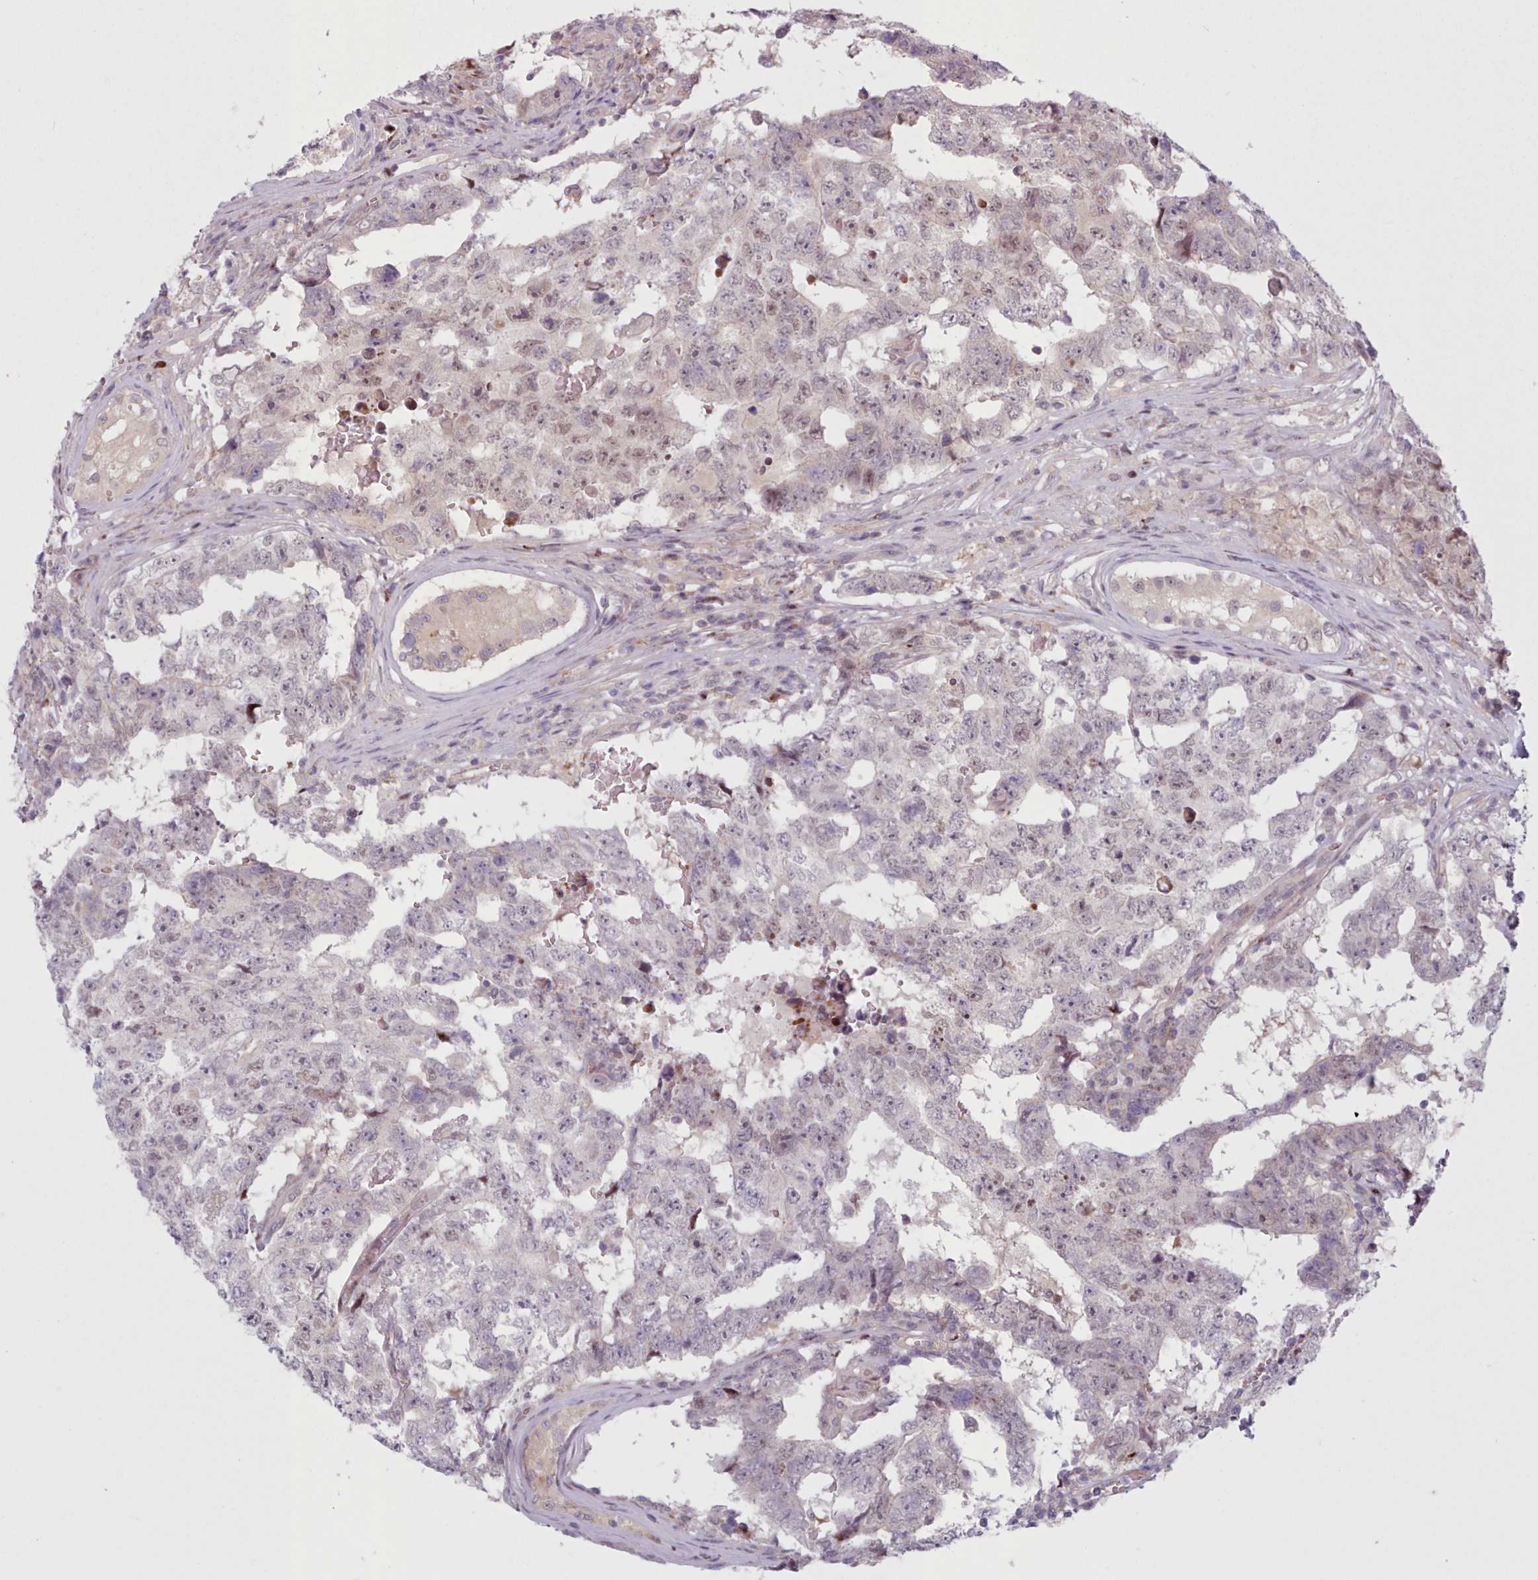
{"staining": {"intensity": "weak", "quantity": "25%-75%", "location": "nuclear"}, "tissue": "testis cancer", "cell_type": "Tumor cells", "image_type": "cancer", "snomed": [{"axis": "morphology", "description": "Carcinoma, Embryonal, NOS"}, {"axis": "topography", "description": "Testis"}], "caption": "This micrograph exhibits immunohistochemistry (IHC) staining of human embryonal carcinoma (testis), with low weak nuclear staining in about 25%-75% of tumor cells.", "gene": "KBTBD7", "patient": {"sex": "male", "age": 25}}